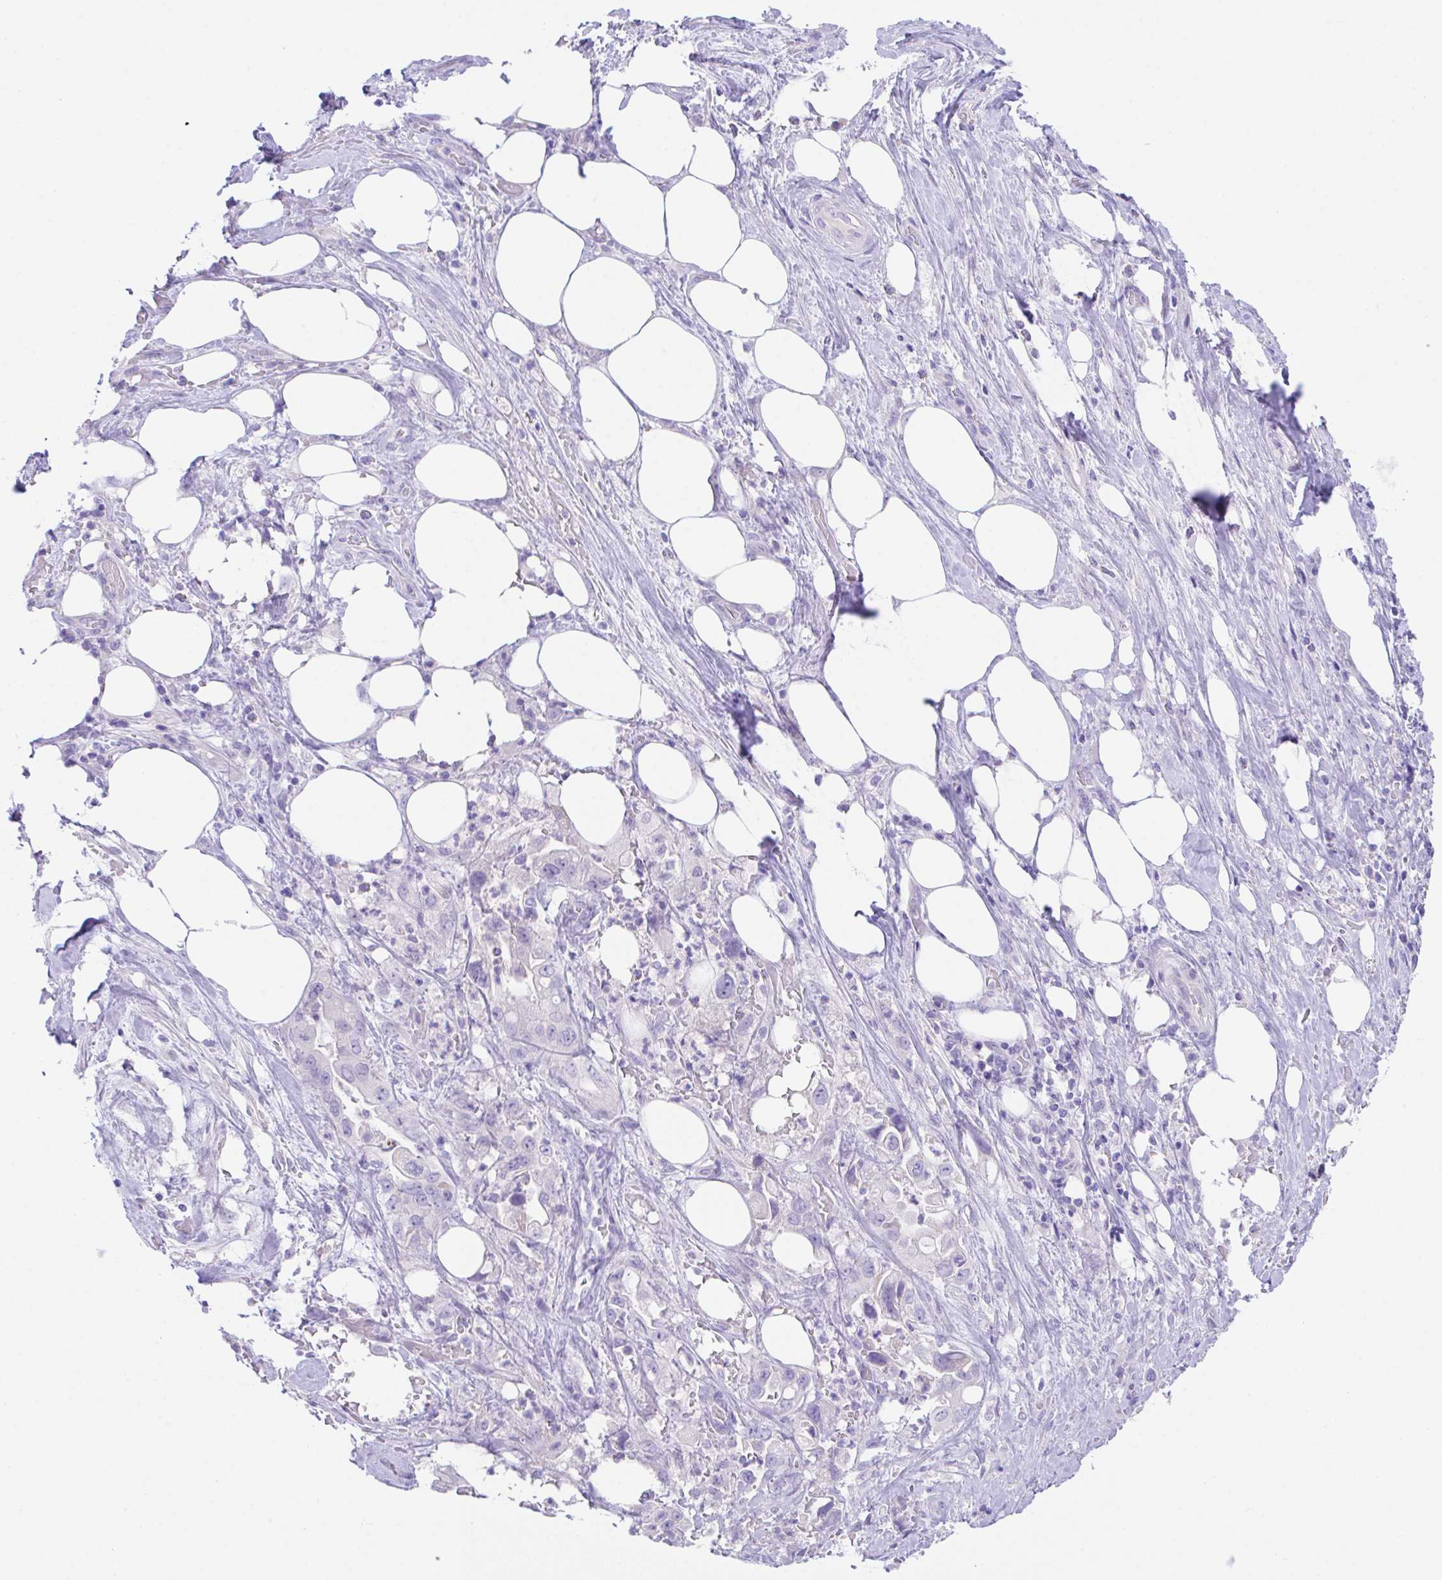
{"staining": {"intensity": "negative", "quantity": "none", "location": "none"}, "tissue": "pancreatic cancer", "cell_type": "Tumor cells", "image_type": "cancer", "snomed": [{"axis": "morphology", "description": "Adenocarcinoma, NOS"}, {"axis": "topography", "description": "Pancreas"}], "caption": "Tumor cells show no significant protein positivity in pancreatic cancer. (DAB immunohistochemistry with hematoxylin counter stain).", "gene": "SLC16A6", "patient": {"sex": "female", "age": 61}}